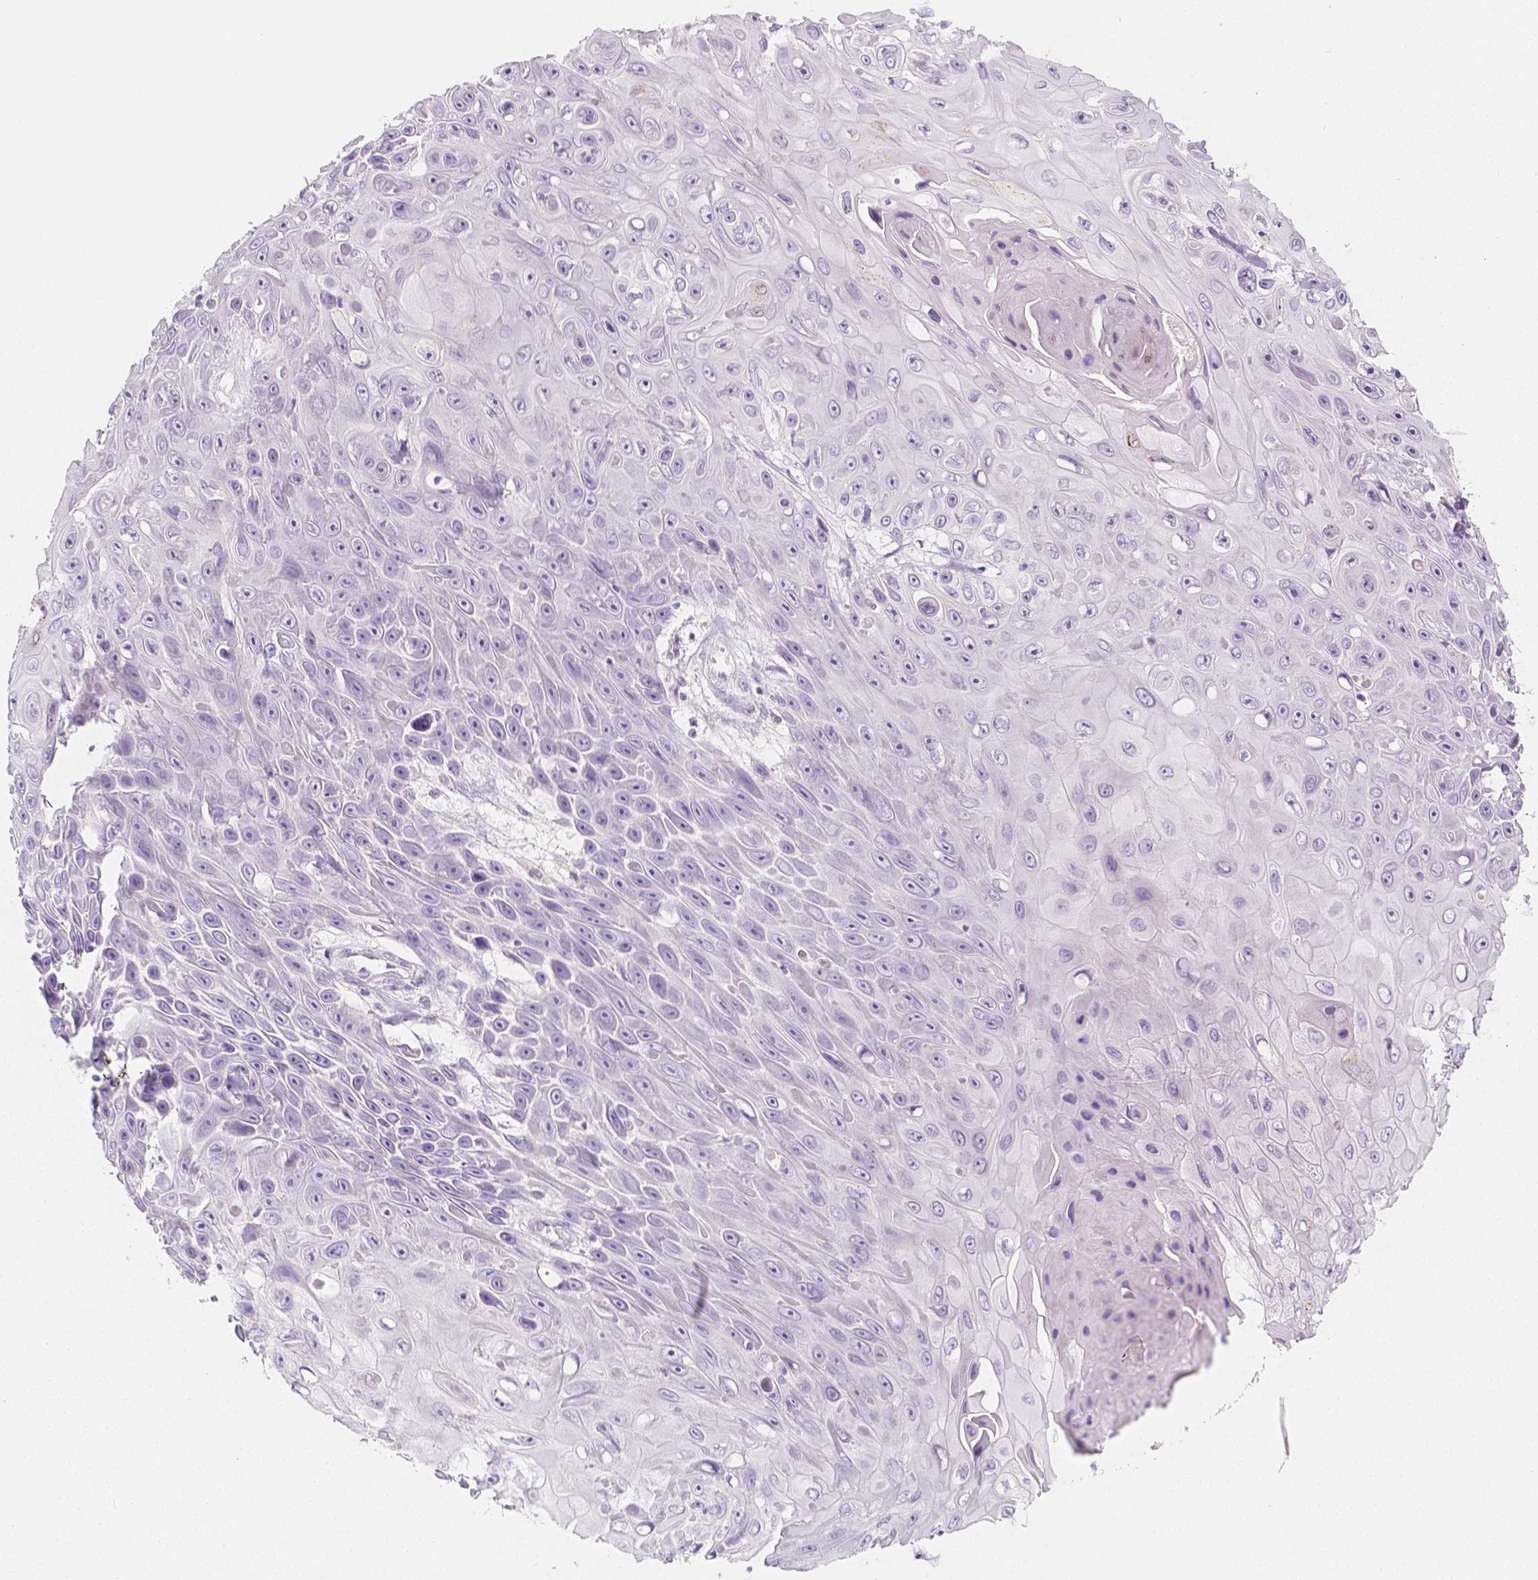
{"staining": {"intensity": "negative", "quantity": "none", "location": "none"}, "tissue": "skin cancer", "cell_type": "Tumor cells", "image_type": "cancer", "snomed": [{"axis": "morphology", "description": "Squamous cell carcinoma, NOS"}, {"axis": "topography", "description": "Skin"}], "caption": "Tumor cells show no significant protein positivity in skin cancer. The staining was performed using DAB (3,3'-diaminobenzidine) to visualize the protein expression in brown, while the nuclei were stained in blue with hematoxylin (Magnification: 20x).", "gene": "BATF", "patient": {"sex": "male", "age": 82}}